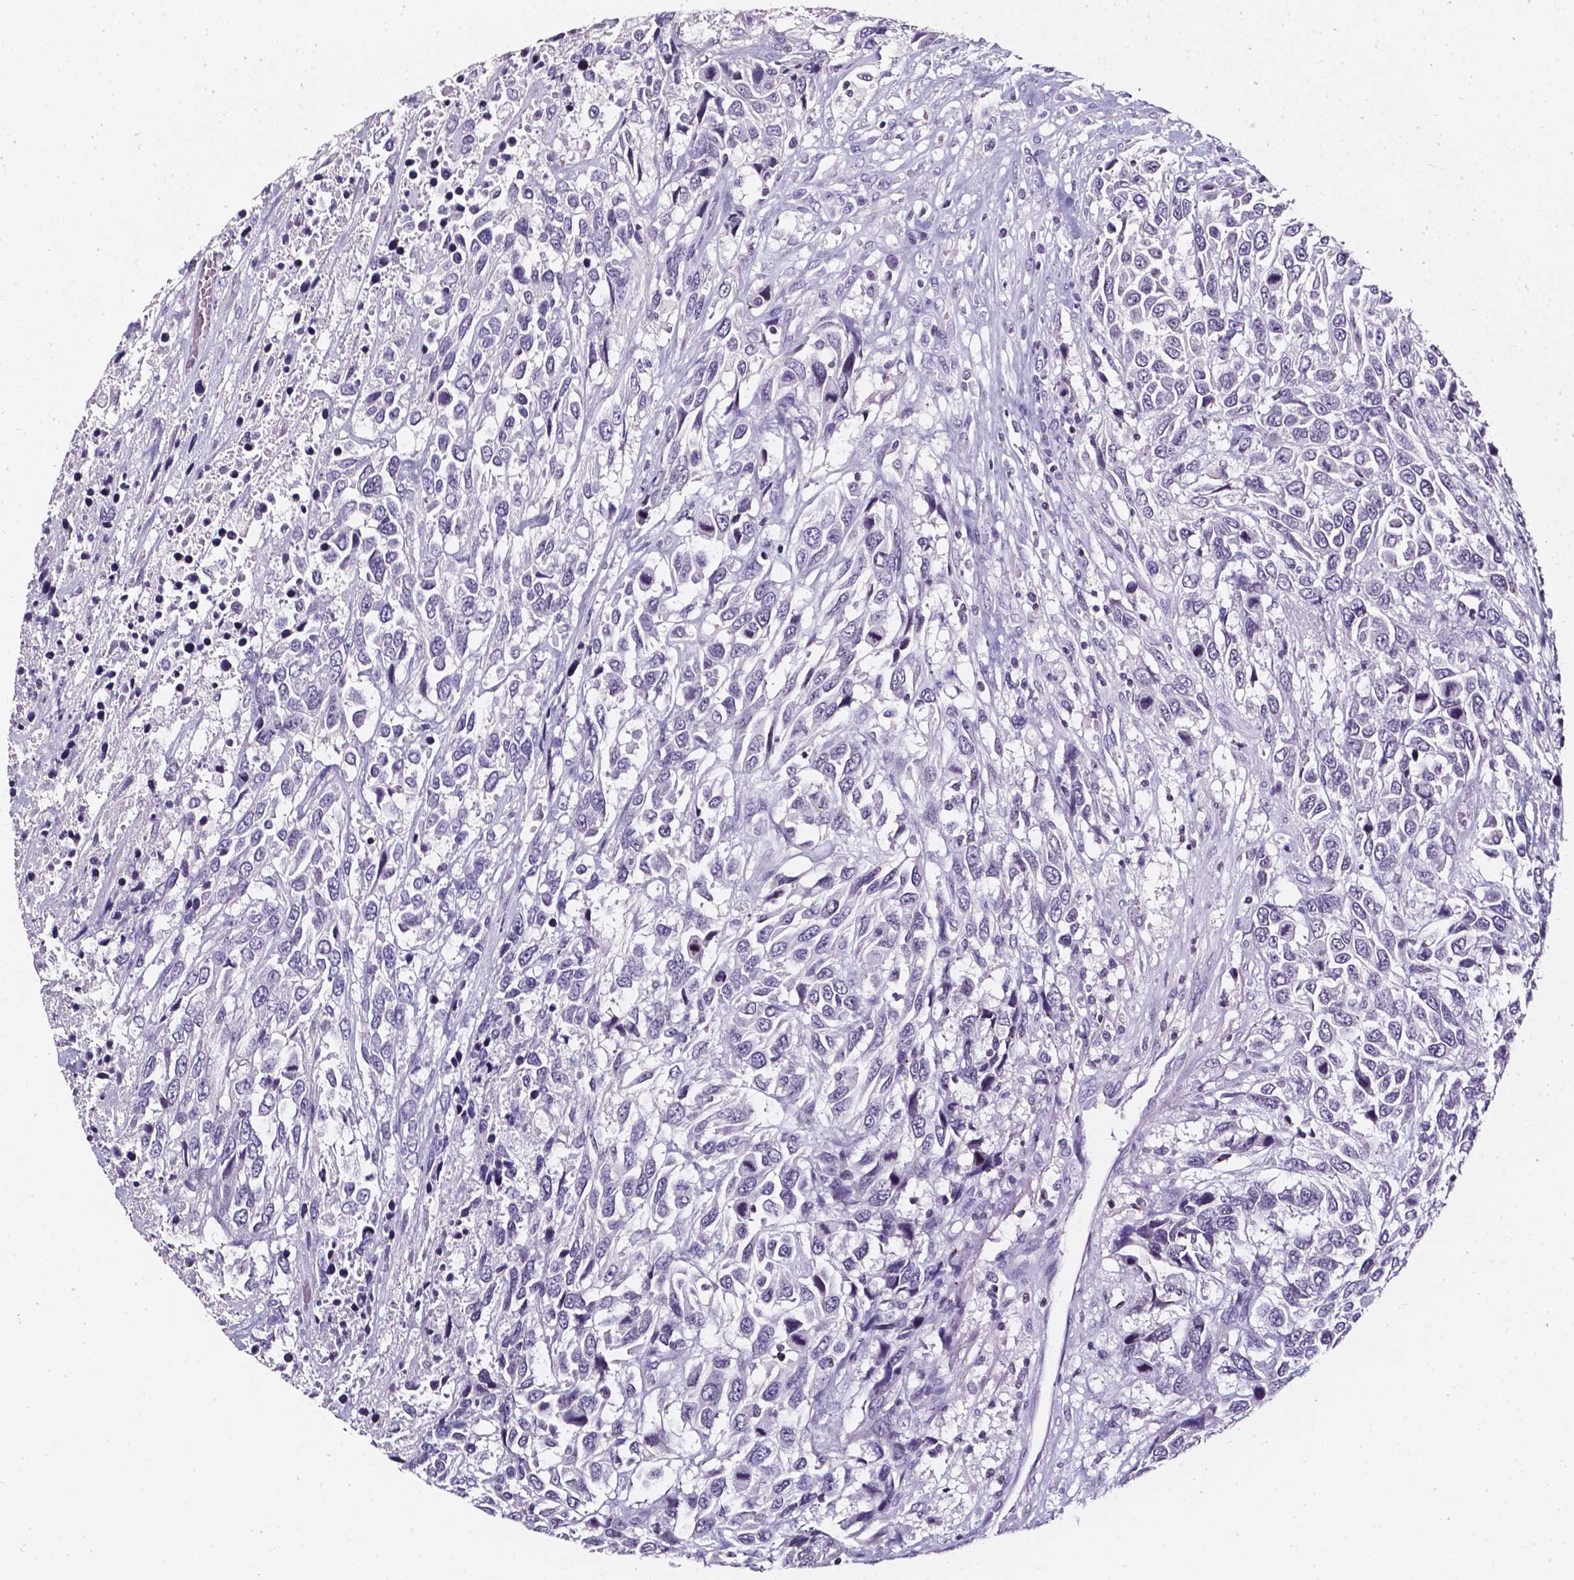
{"staining": {"intensity": "negative", "quantity": "none", "location": "none"}, "tissue": "urothelial cancer", "cell_type": "Tumor cells", "image_type": "cancer", "snomed": [{"axis": "morphology", "description": "Urothelial carcinoma, High grade"}, {"axis": "topography", "description": "Urinary bladder"}], "caption": "High power microscopy micrograph of an immunohistochemistry (IHC) photomicrograph of high-grade urothelial carcinoma, revealing no significant staining in tumor cells.", "gene": "AKR1B10", "patient": {"sex": "female", "age": 70}}